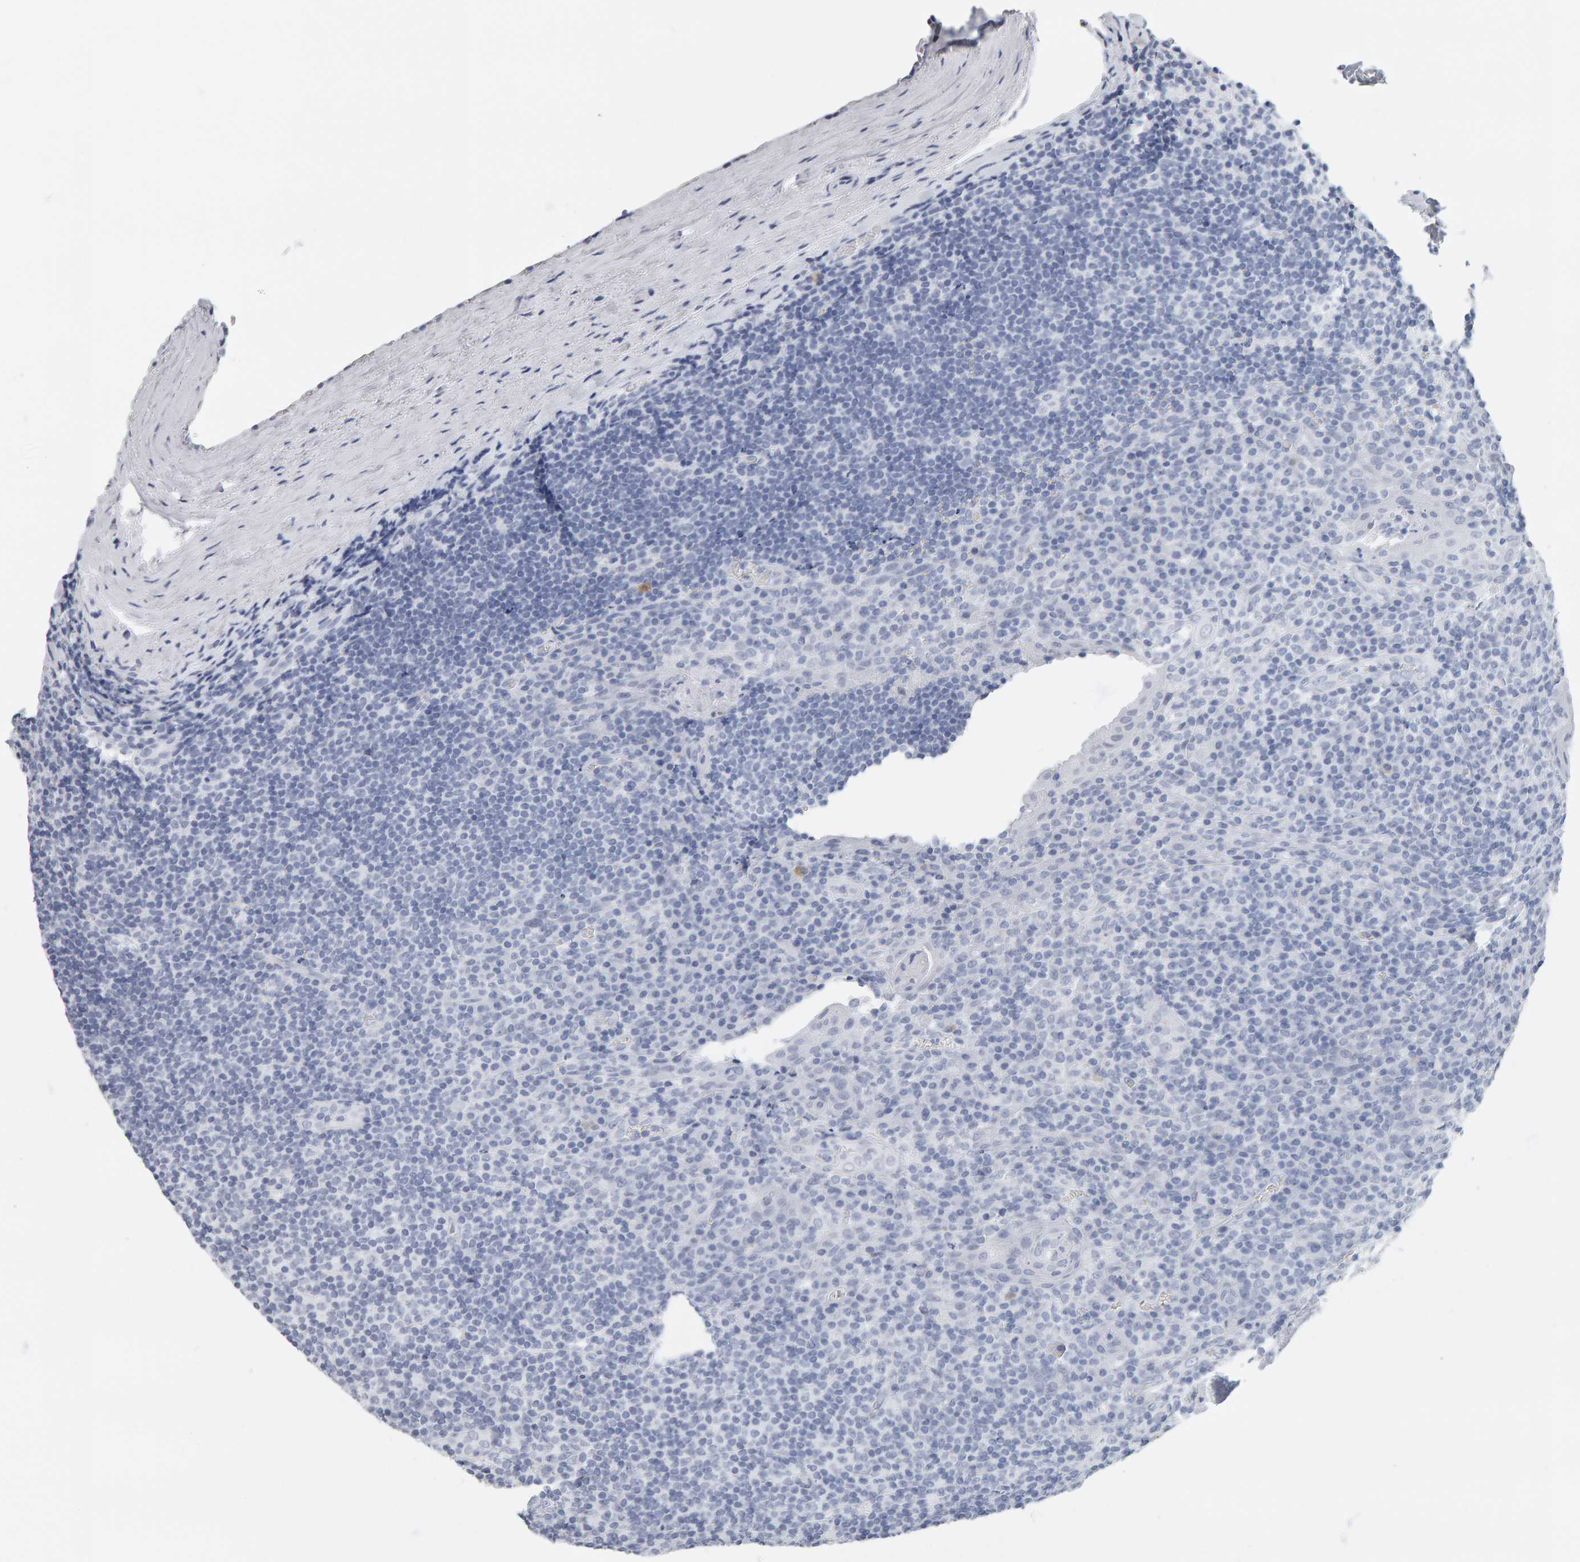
{"staining": {"intensity": "negative", "quantity": "none", "location": "none"}, "tissue": "tonsil", "cell_type": "Germinal center cells", "image_type": "normal", "snomed": [{"axis": "morphology", "description": "Normal tissue, NOS"}, {"axis": "topography", "description": "Tonsil"}], "caption": "Germinal center cells show no significant staining in normal tonsil.", "gene": "SPACA3", "patient": {"sex": "male", "age": 37}}